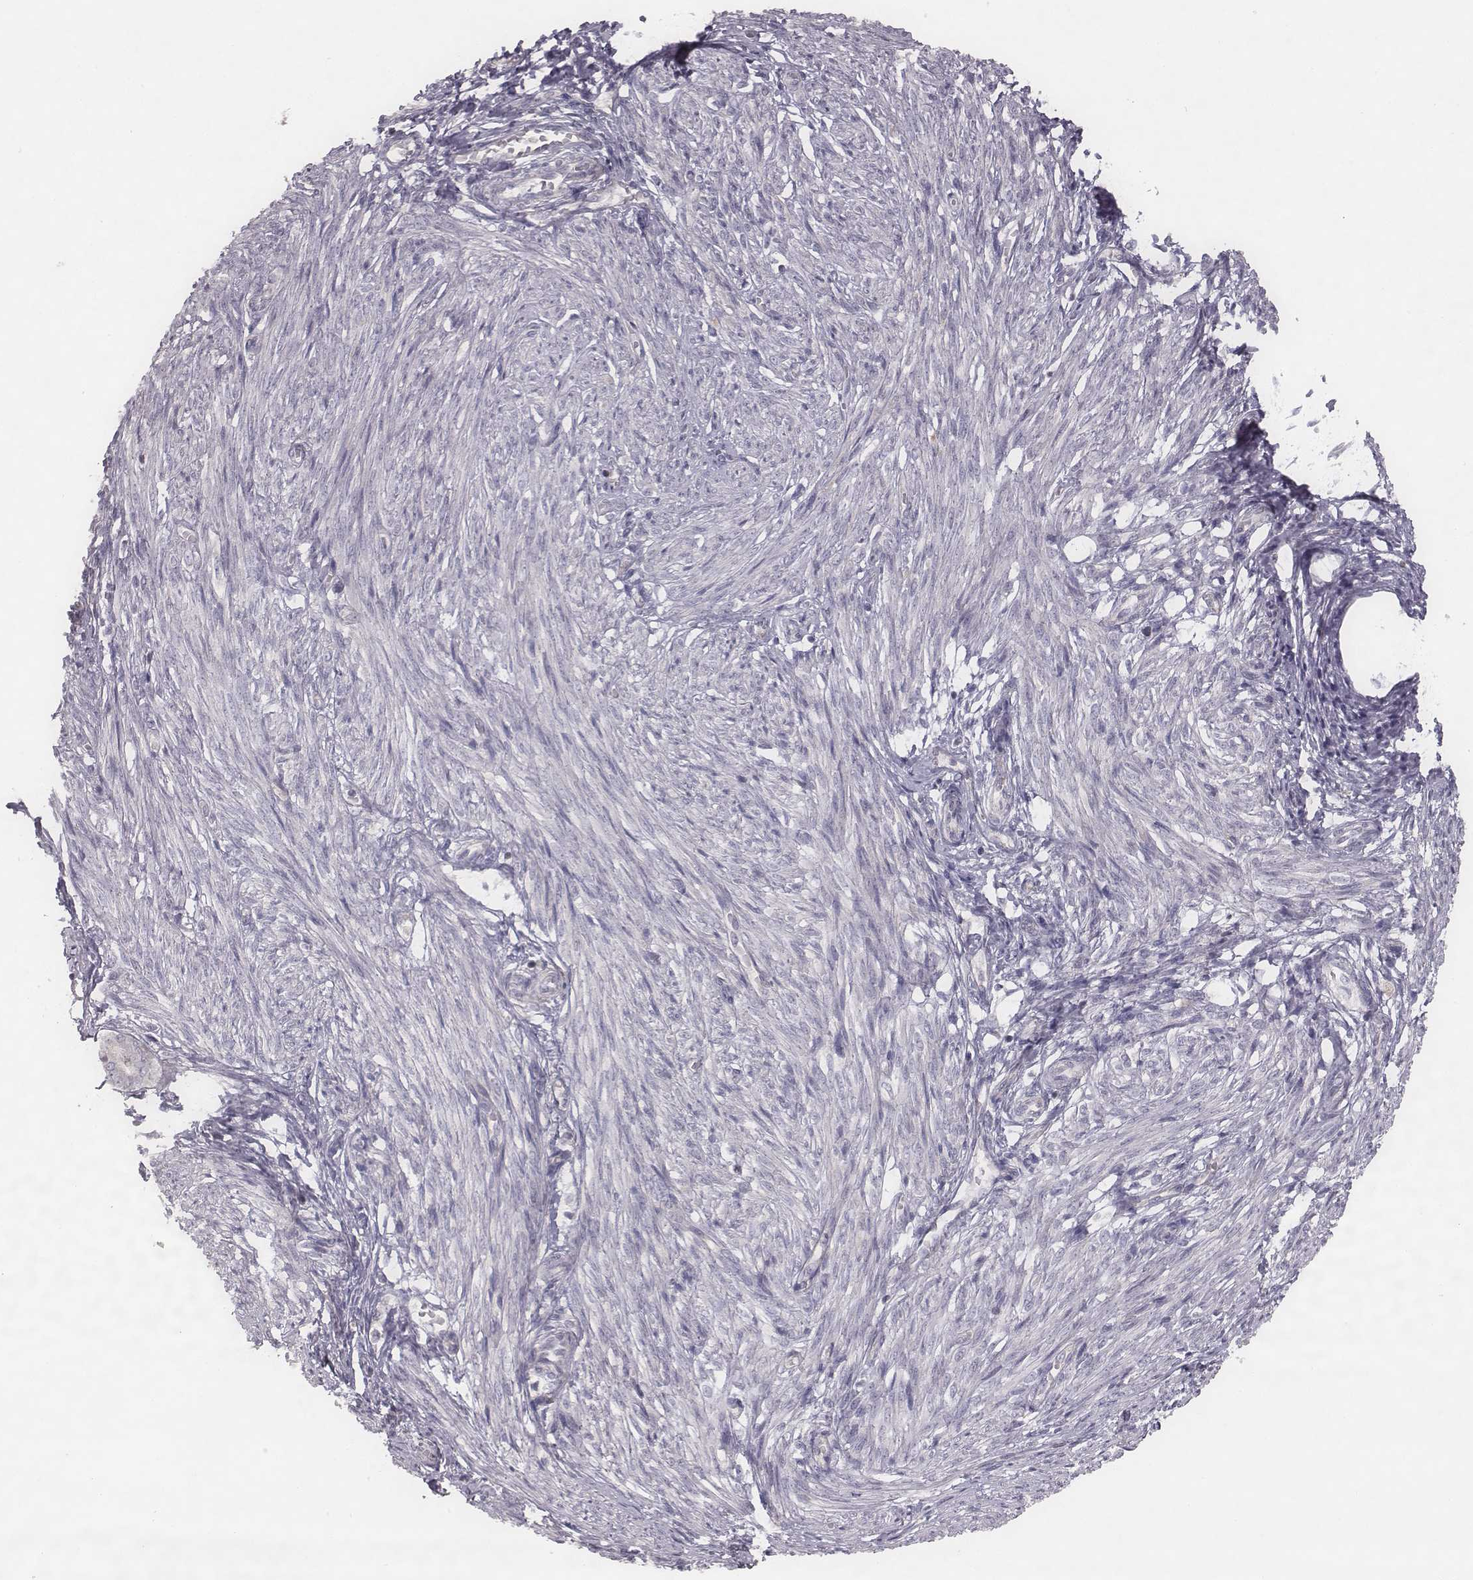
{"staining": {"intensity": "negative", "quantity": "none", "location": "none"}, "tissue": "endometrium", "cell_type": "Cells in endometrial stroma", "image_type": "normal", "snomed": [{"axis": "morphology", "description": "Normal tissue, NOS"}, {"axis": "topography", "description": "Endometrium"}], "caption": "Histopathology image shows no protein expression in cells in endometrial stroma of unremarkable endometrium.", "gene": "TLX3", "patient": {"sex": "female", "age": 50}}